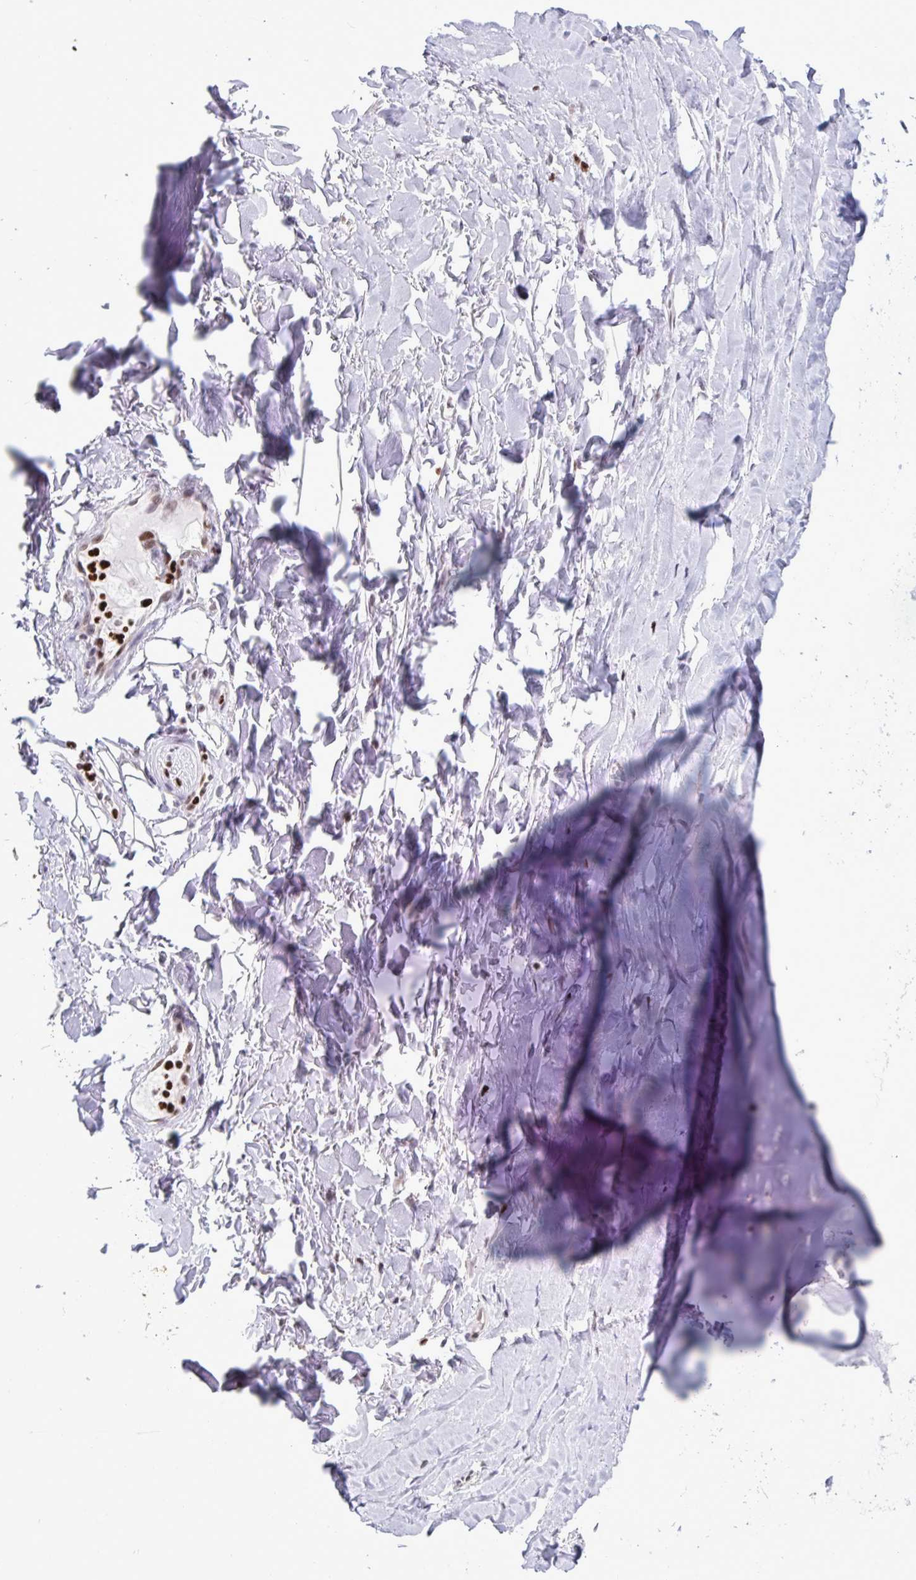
{"staining": {"intensity": "negative", "quantity": "none", "location": "none"}, "tissue": "adipose tissue", "cell_type": "Adipocytes", "image_type": "normal", "snomed": [{"axis": "morphology", "description": "Normal tissue, NOS"}, {"axis": "topography", "description": "Cartilage tissue"}, {"axis": "topography", "description": "Nasopharynx"}, {"axis": "topography", "description": "Thyroid gland"}], "caption": "Immunohistochemical staining of unremarkable adipose tissue displays no significant positivity in adipocytes.", "gene": "HMGB2", "patient": {"sex": "male", "age": 63}}